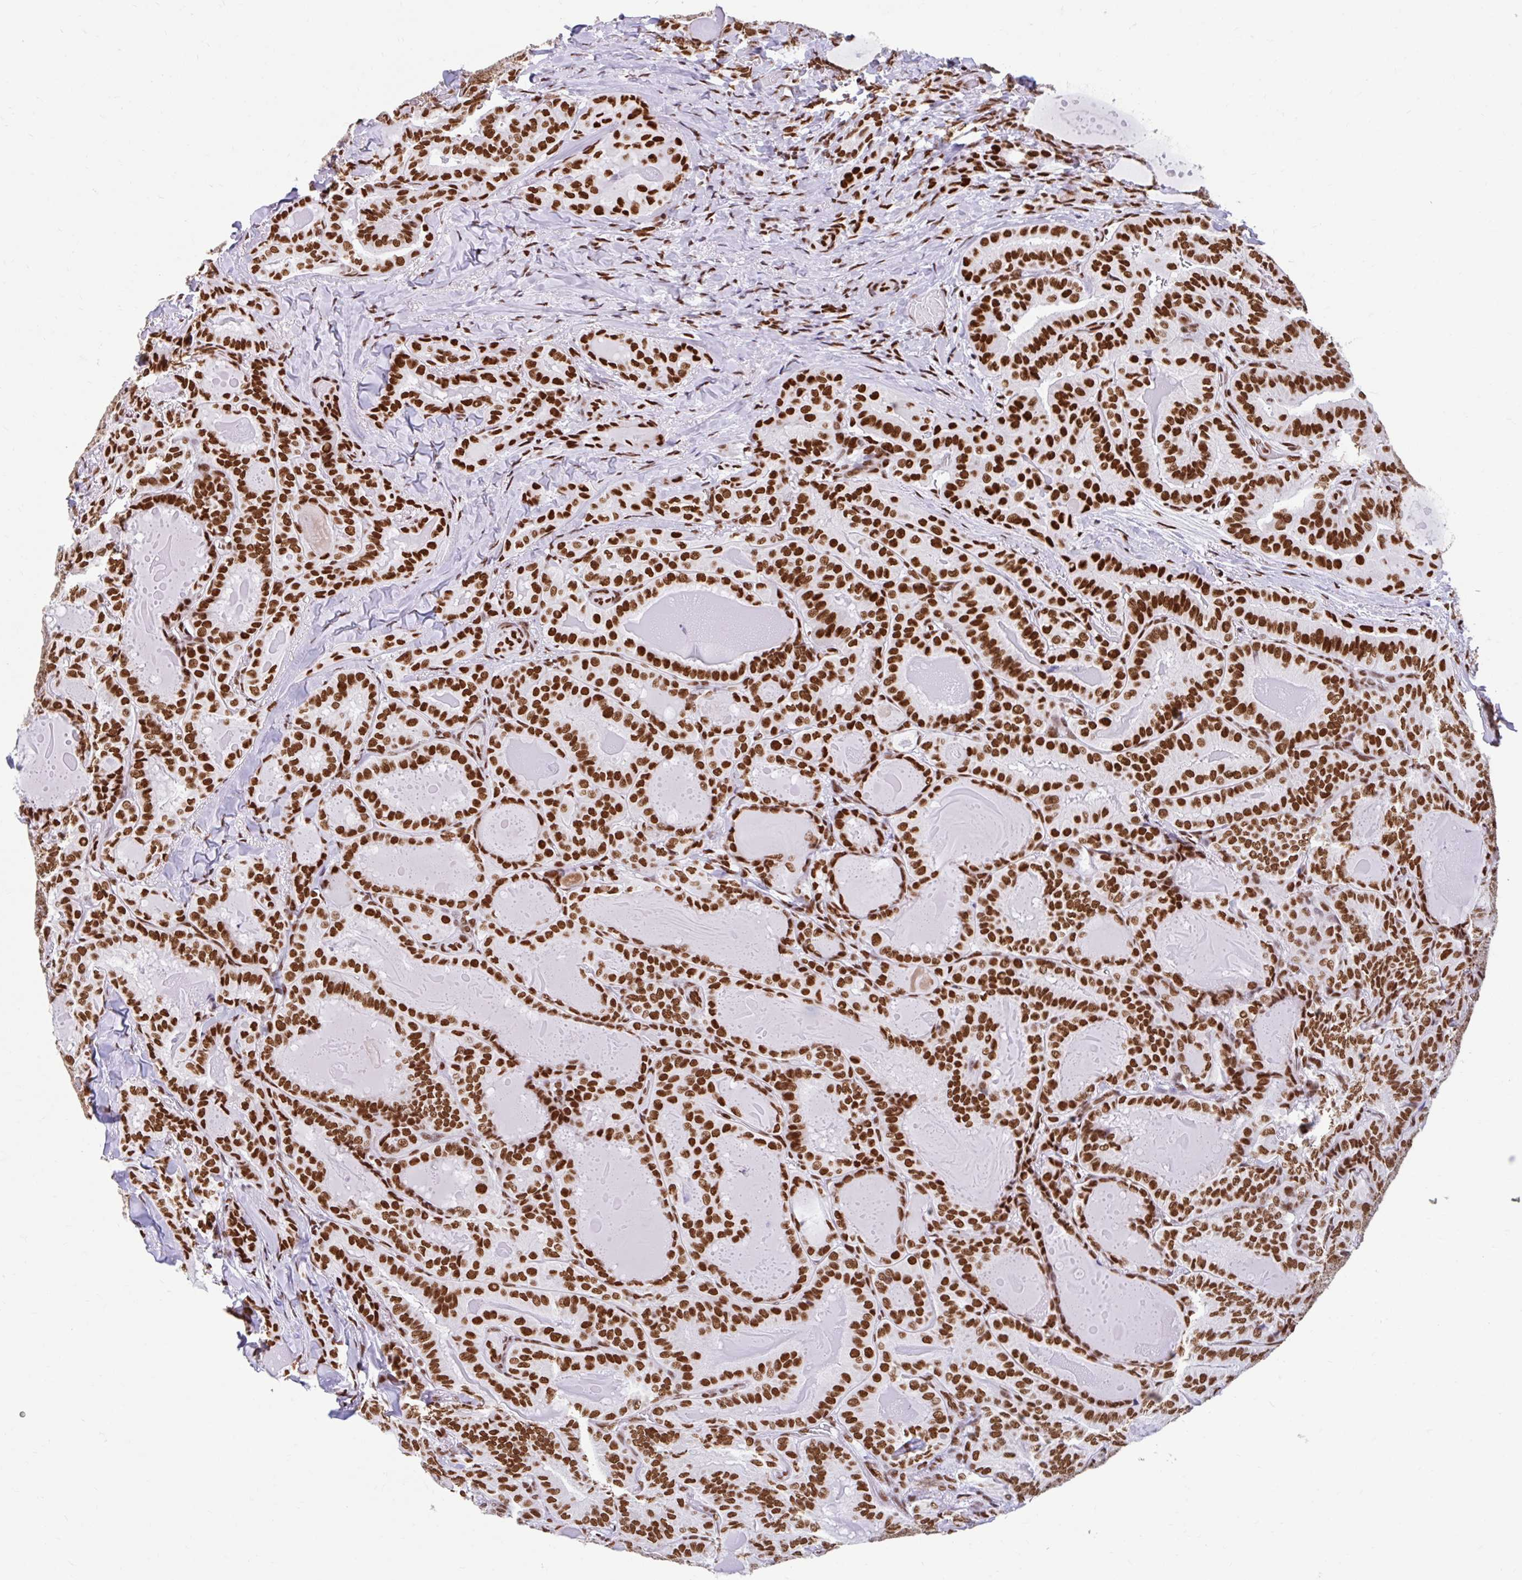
{"staining": {"intensity": "strong", "quantity": ">75%", "location": "nuclear"}, "tissue": "thyroid cancer", "cell_type": "Tumor cells", "image_type": "cancer", "snomed": [{"axis": "morphology", "description": "Papillary adenocarcinoma, NOS"}, {"axis": "topography", "description": "Thyroid gland"}], "caption": "Human thyroid papillary adenocarcinoma stained with a protein marker reveals strong staining in tumor cells.", "gene": "KHDRBS1", "patient": {"sex": "female", "age": 68}}